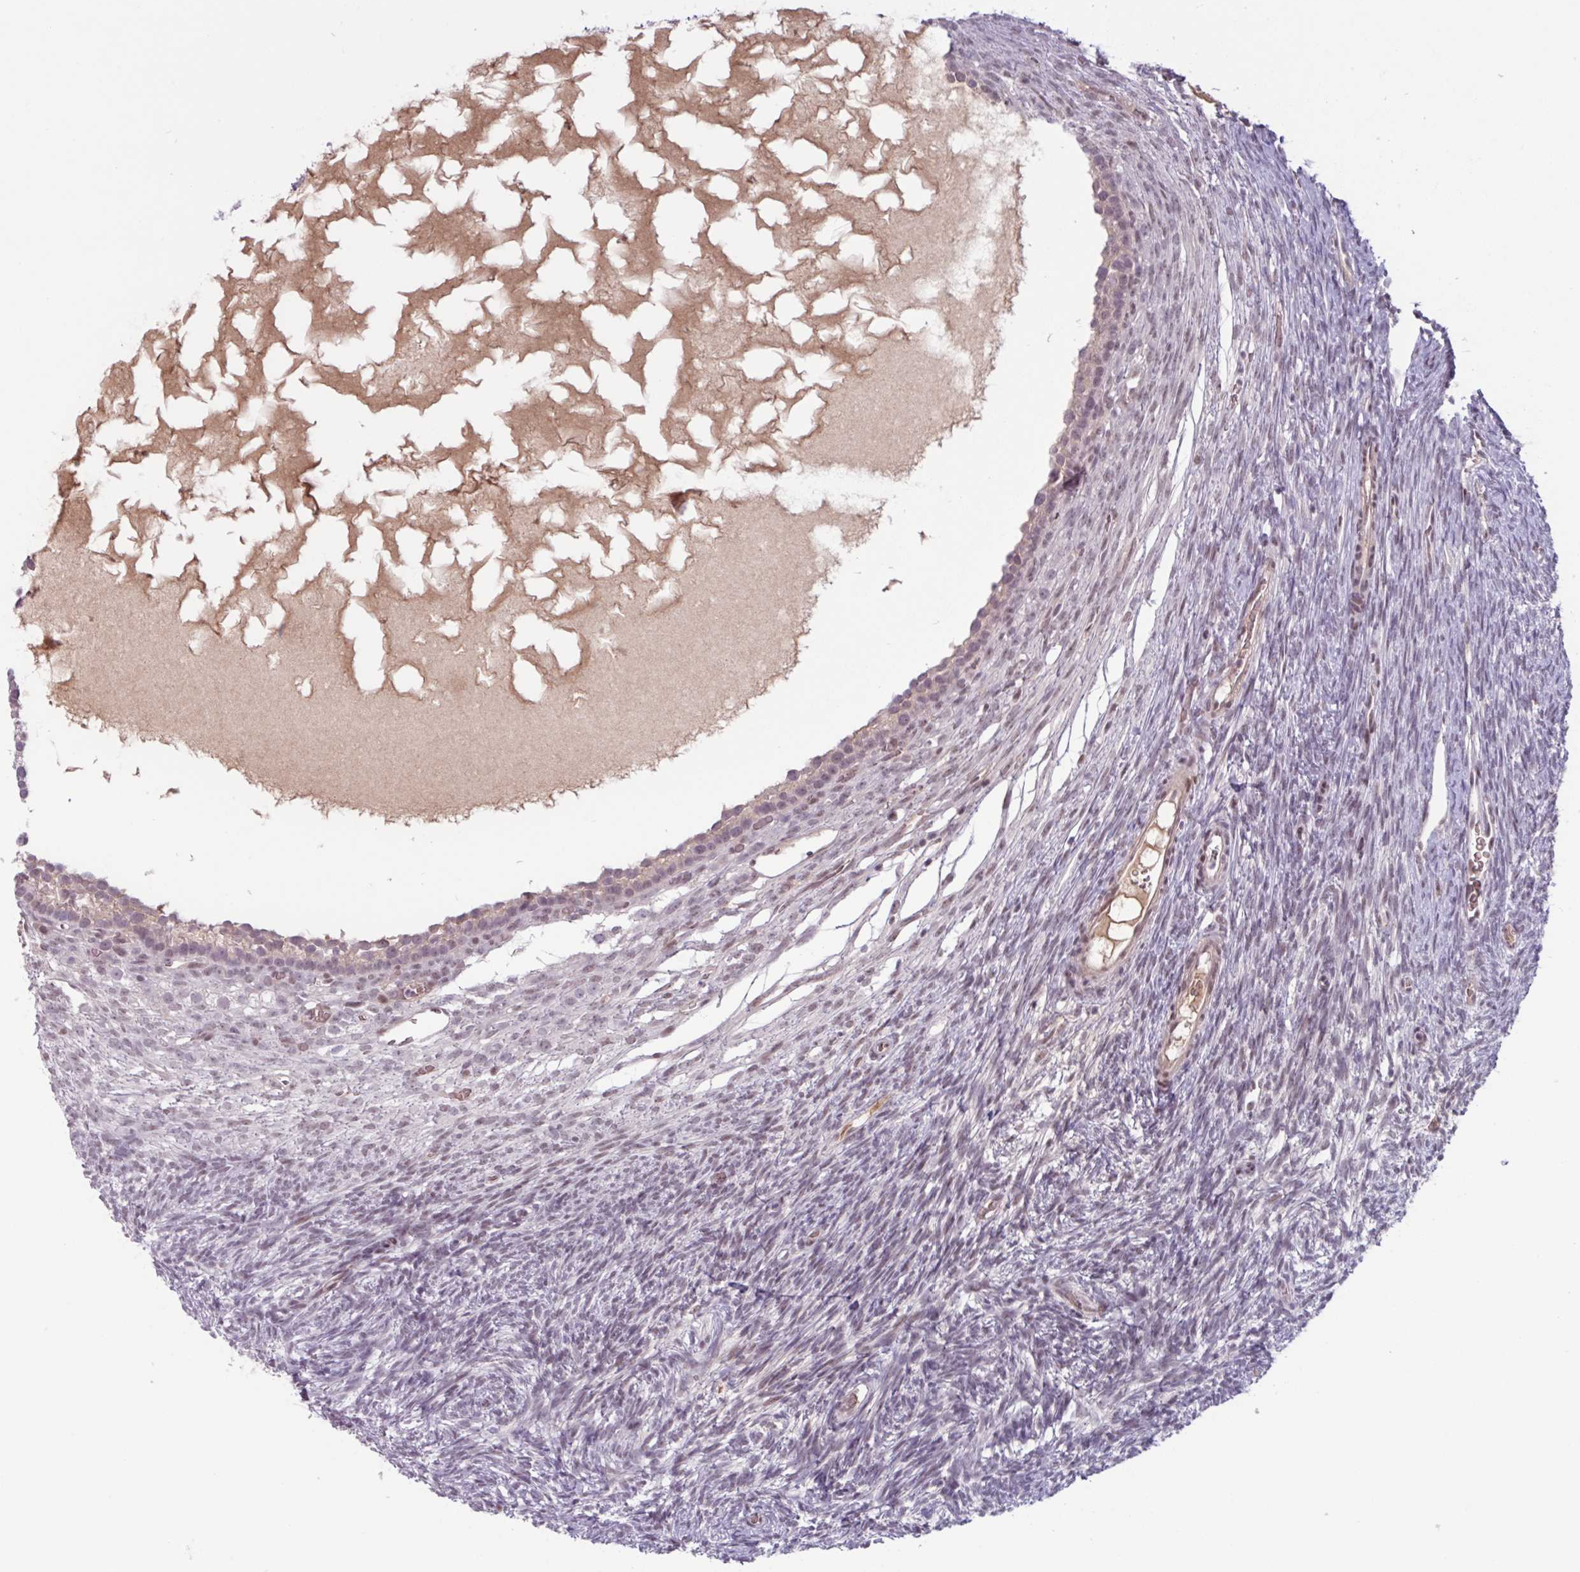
{"staining": {"intensity": "weak", "quantity": "<25%", "location": "nuclear"}, "tissue": "ovary", "cell_type": "Ovarian stroma cells", "image_type": "normal", "snomed": [{"axis": "morphology", "description": "Normal tissue, NOS"}, {"axis": "topography", "description": "Ovary"}], "caption": "Immunohistochemistry (IHC) histopathology image of normal ovary: human ovary stained with DAB demonstrates no significant protein expression in ovarian stroma cells.", "gene": "ZNF575", "patient": {"sex": "female", "age": 39}}